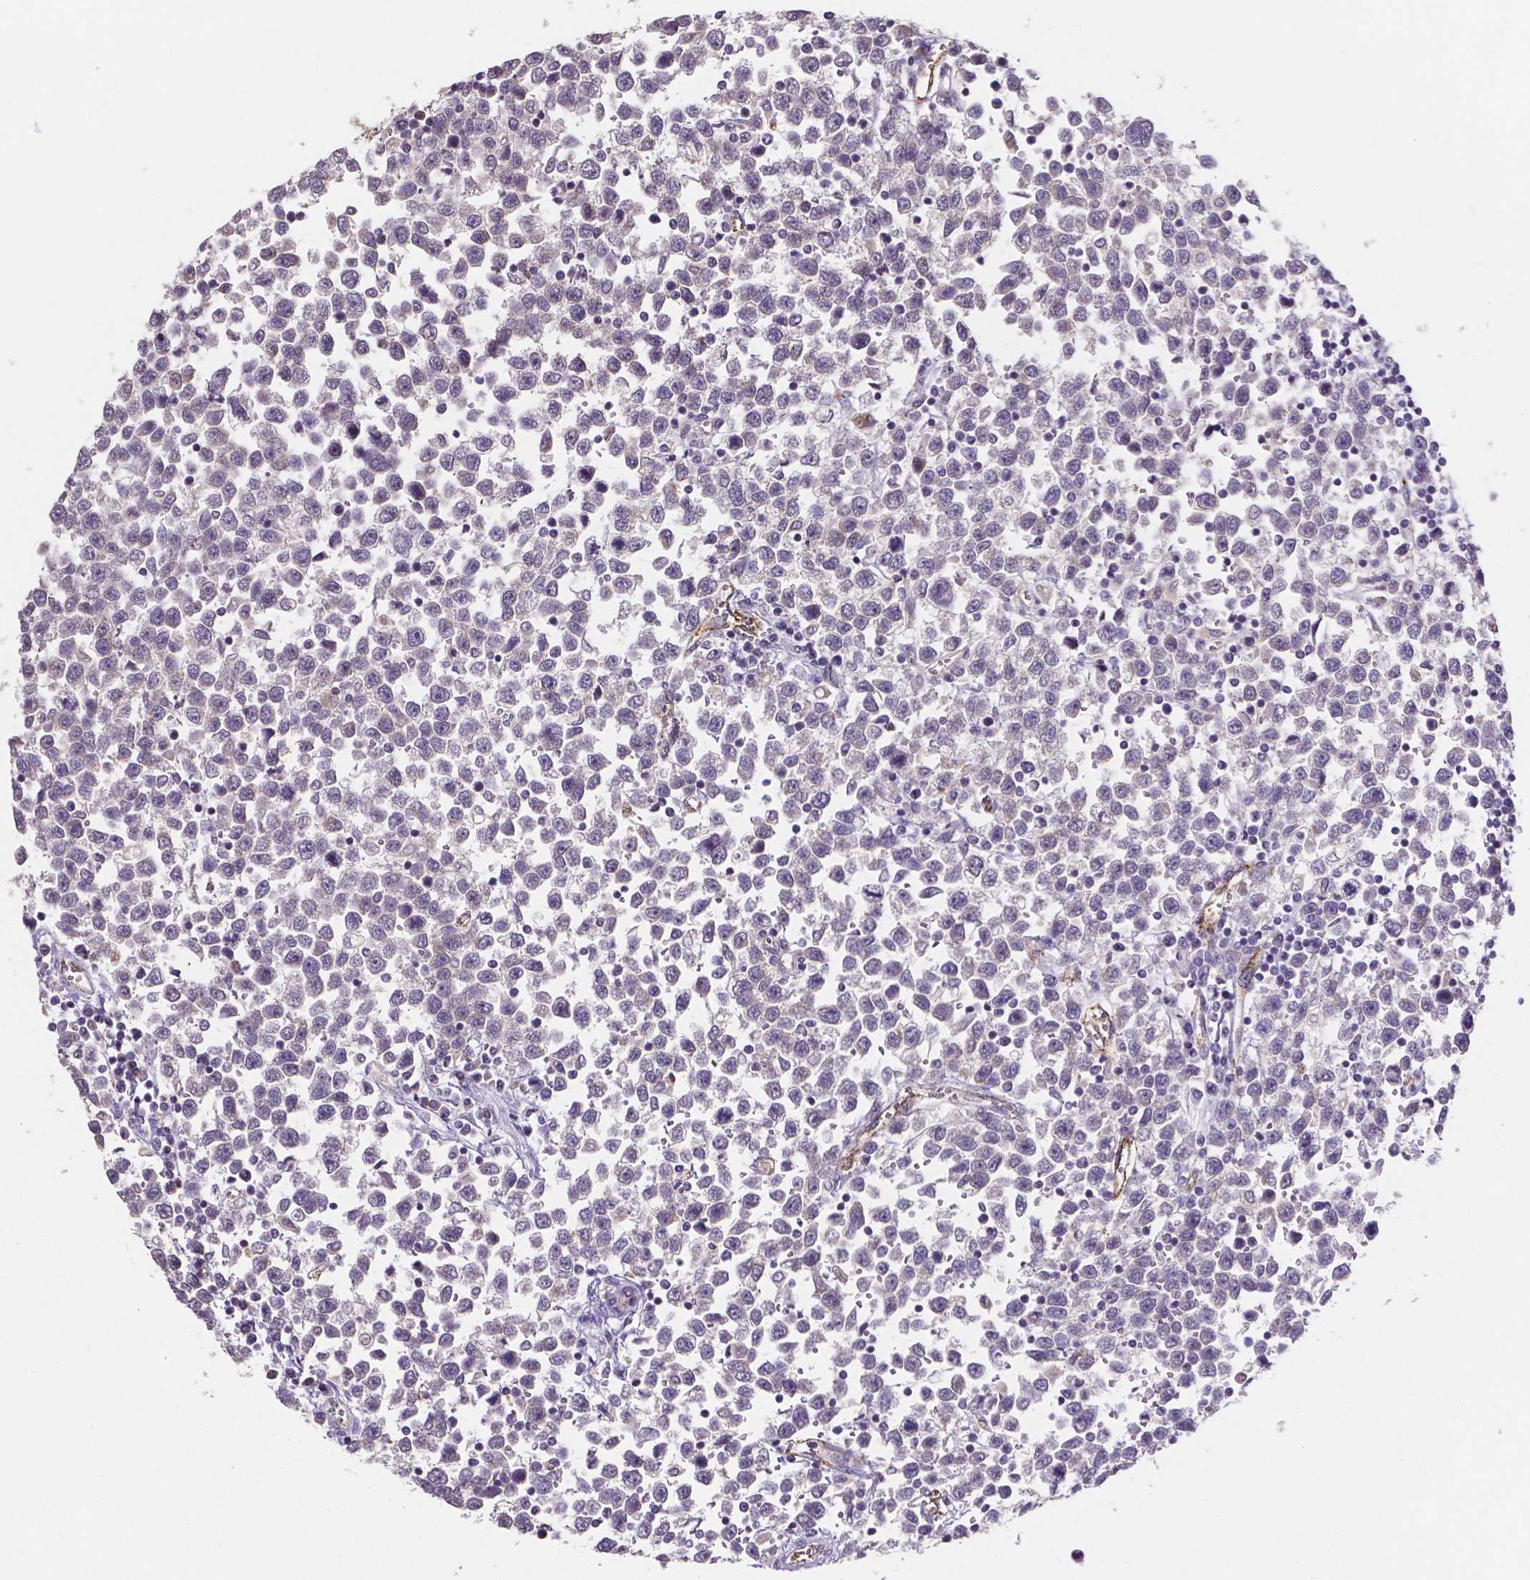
{"staining": {"intensity": "negative", "quantity": "none", "location": "none"}, "tissue": "testis cancer", "cell_type": "Tumor cells", "image_type": "cancer", "snomed": [{"axis": "morphology", "description": "Seminoma, NOS"}, {"axis": "topography", "description": "Testis"}], "caption": "Immunohistochemical staining of human testis cancer (seminoma) displays no significant positivity in tumor cells. (Brightfield microscopy of DAB (3,3'-diaminobenzidine) immunohistochemistry (IHC) at high magnification).", "gene": "ELAVL2", "patient": {"sex": "male", "age": 34}}